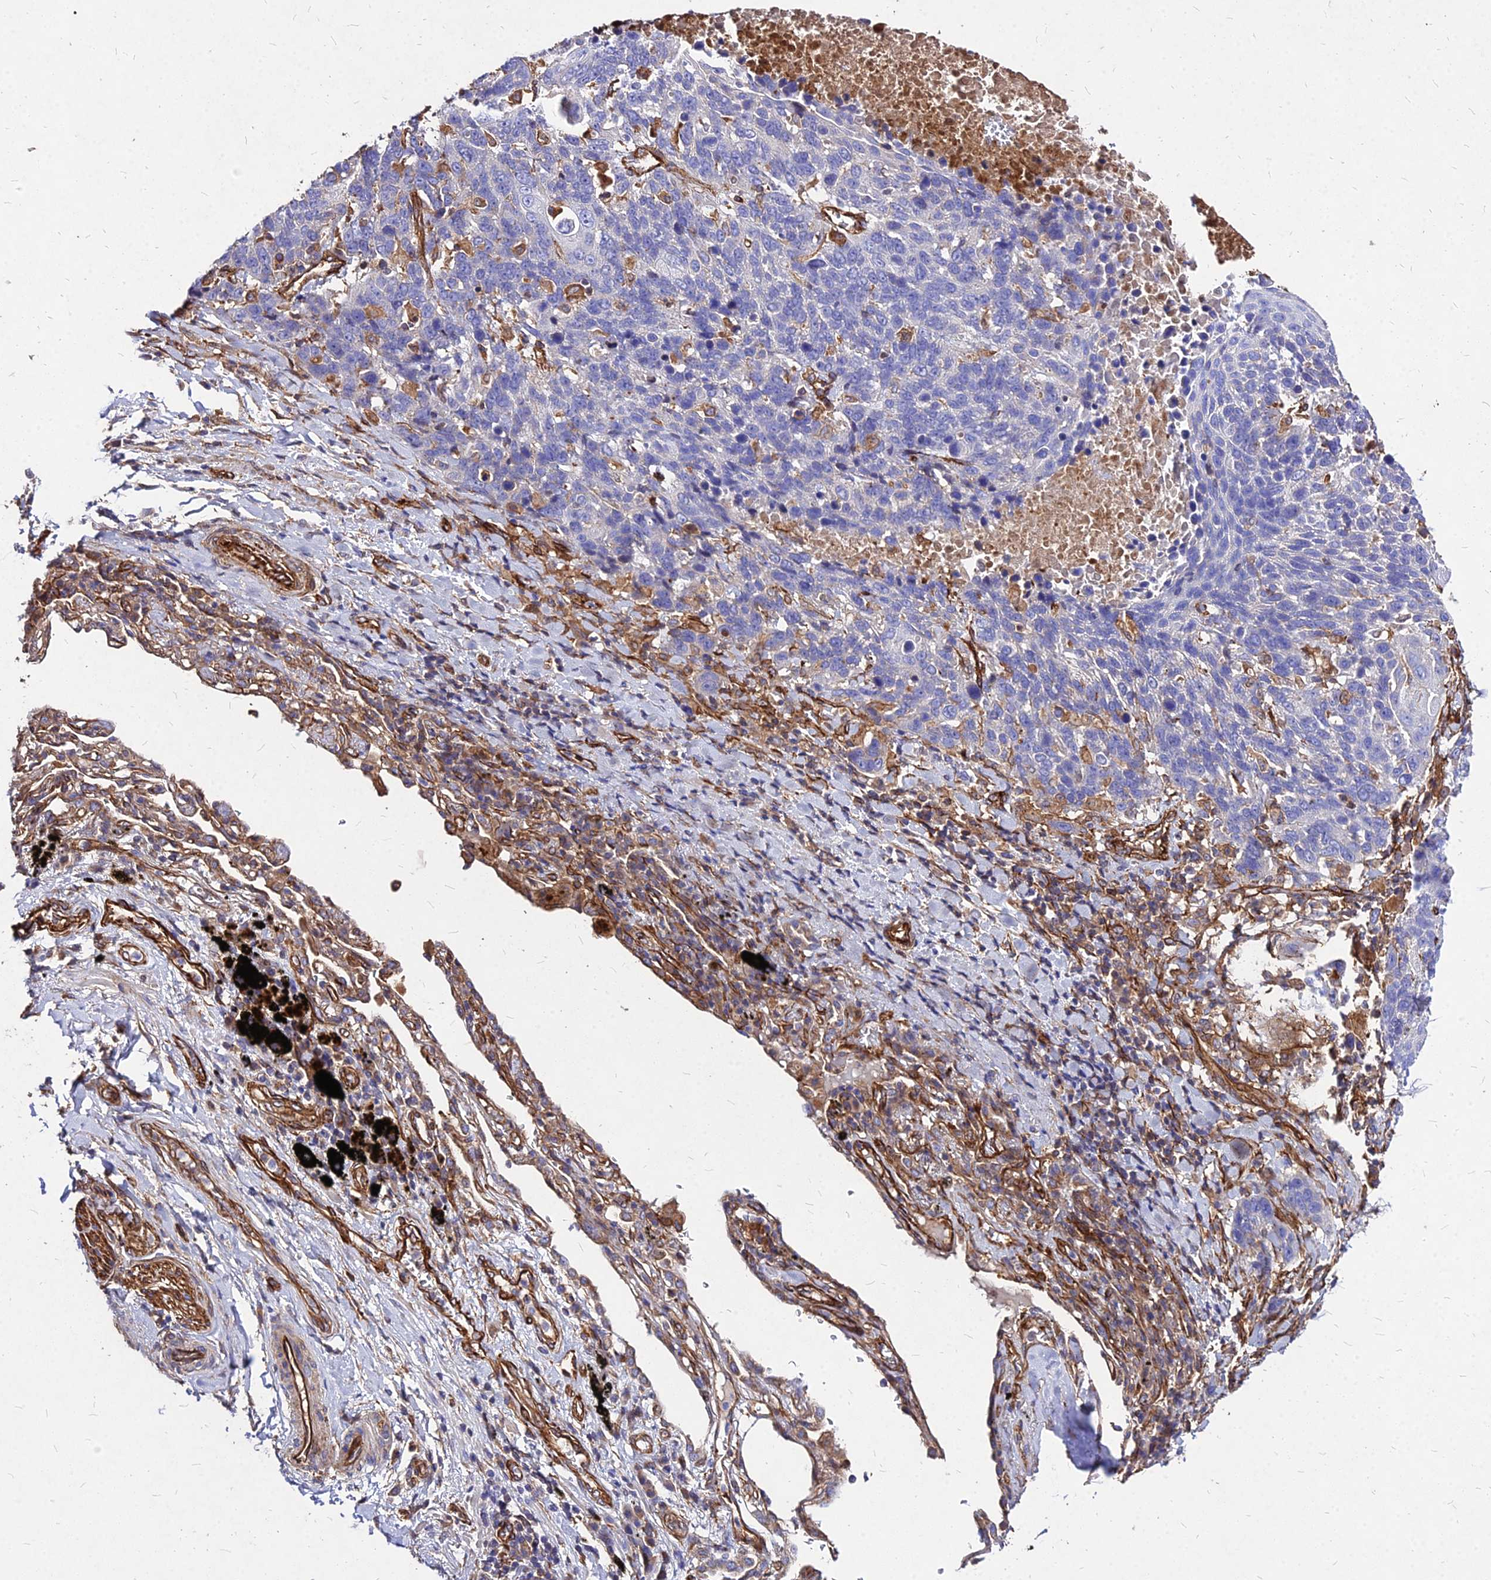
{"staining": {"intensity": "negative", "quantity": "none", "location": "none"}, "tissue": "lung cancer", "cell_type": "Tumor cells", "image_type": "cancer", "snomed": [{"axis": "morphology", "description": "Squamous cell carcinoma, NOS"}, {"axis": "topography", "description": "Lung"}], "caption": "Protein analysis of lung cancer (squamous cell carcinoma) reveals no significant positivity in tumor cells.", "gene": "EFCC1", "patient": {"sex": "male", "age": 66}}